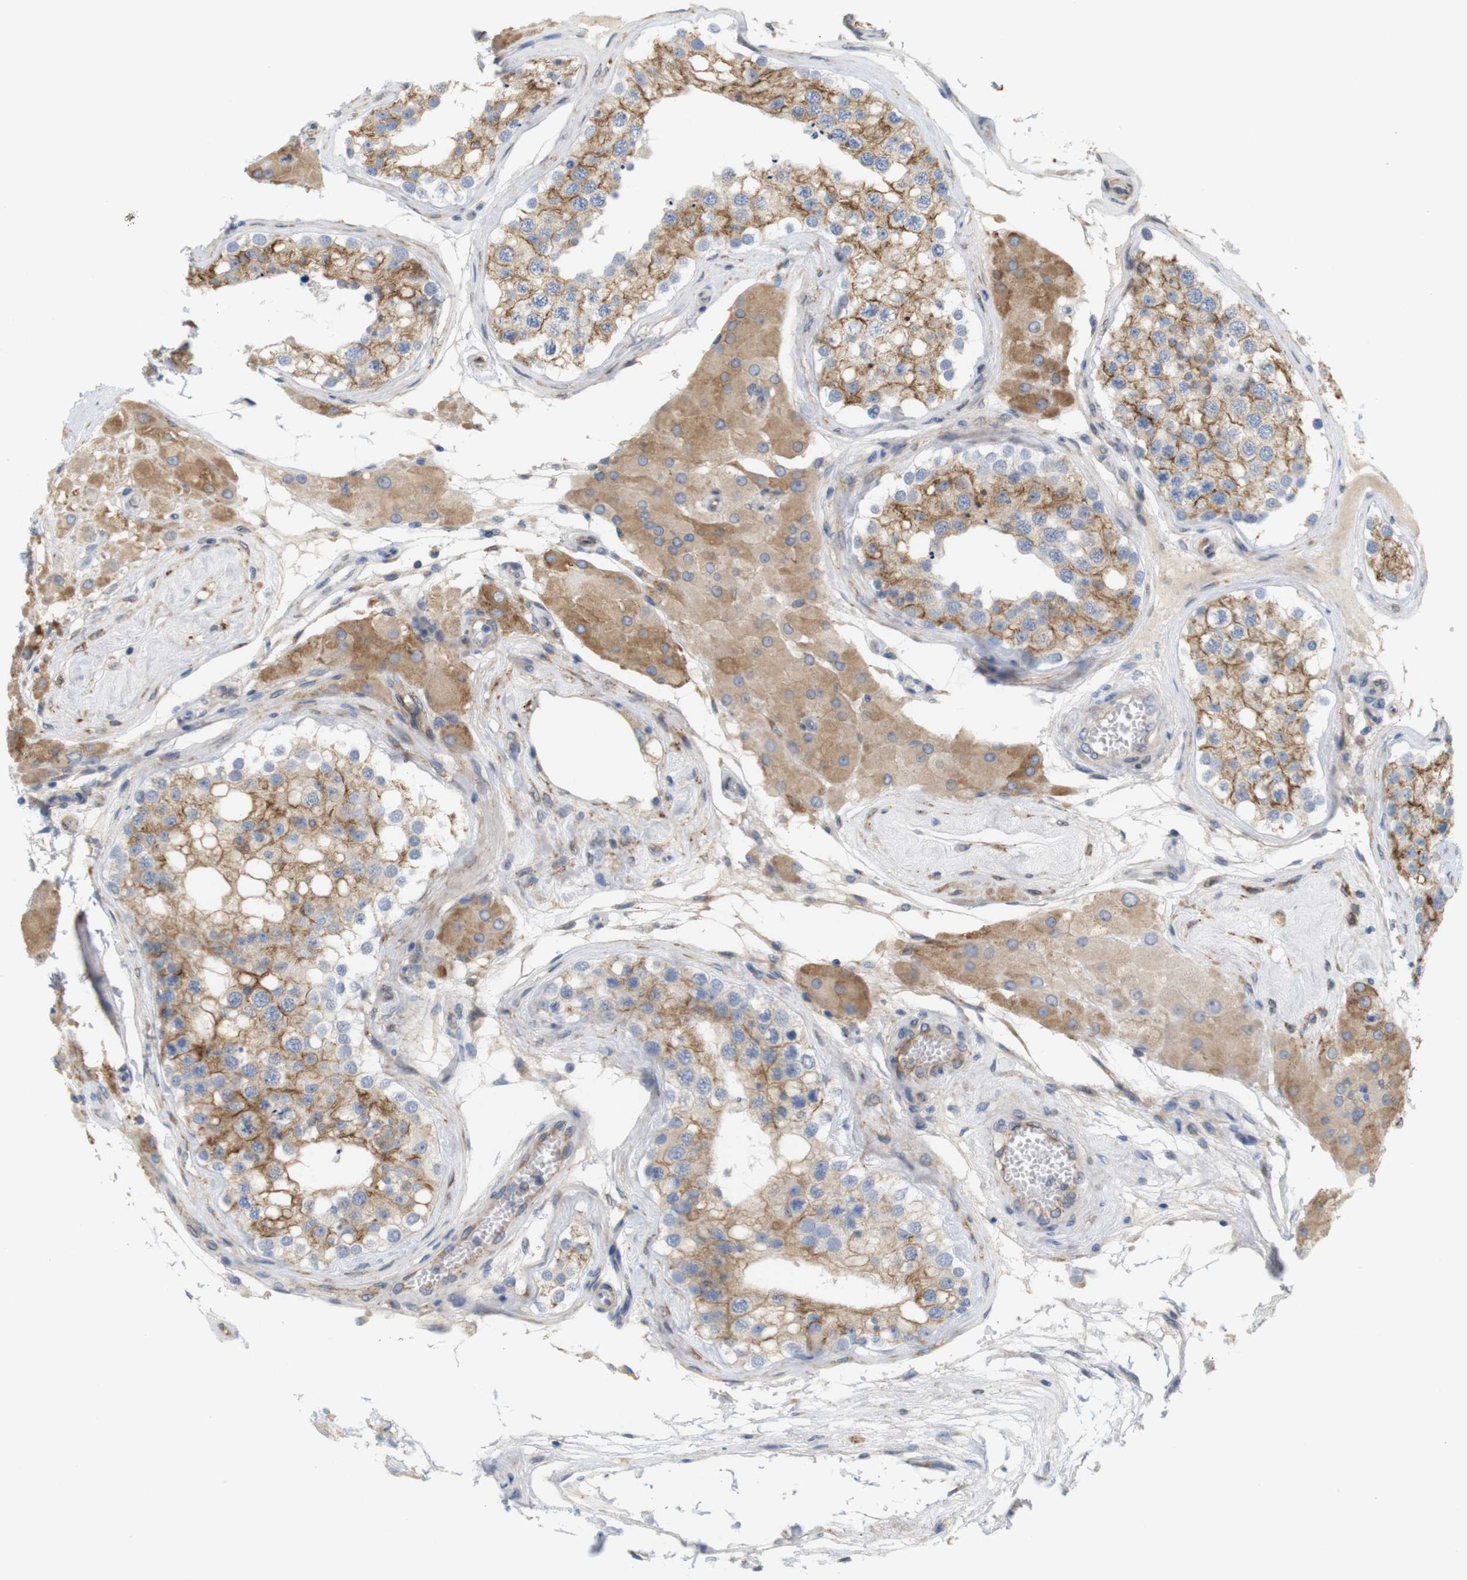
{"staining": {"intensity": "moderate", "quantity": ">75%", "location": "cytoplasmic/membranous"}, "tissue": "testis", "cell_type": "Cells in seminiferous ducts", "image_type": "normal", "snomed": [{"axis": "morphology", "description": "Normal tissue, NOS"}, {"axis": "topography", "description": "Testis"}], "caption": "DAB immunohistochemical staining of unremarkable human testis reveals moderate cytoplasmic/membranous protein staining in about >75% of cells in seminiferous ducts. The staining is performed using DAB (3,3'-diaminobenzidine) brown chromogen to label protein expression. The nuclei are counter-stained blue using hematoxylin.", "gene": "ITPR1", "patient": {"sex": "male", "age": 68}}